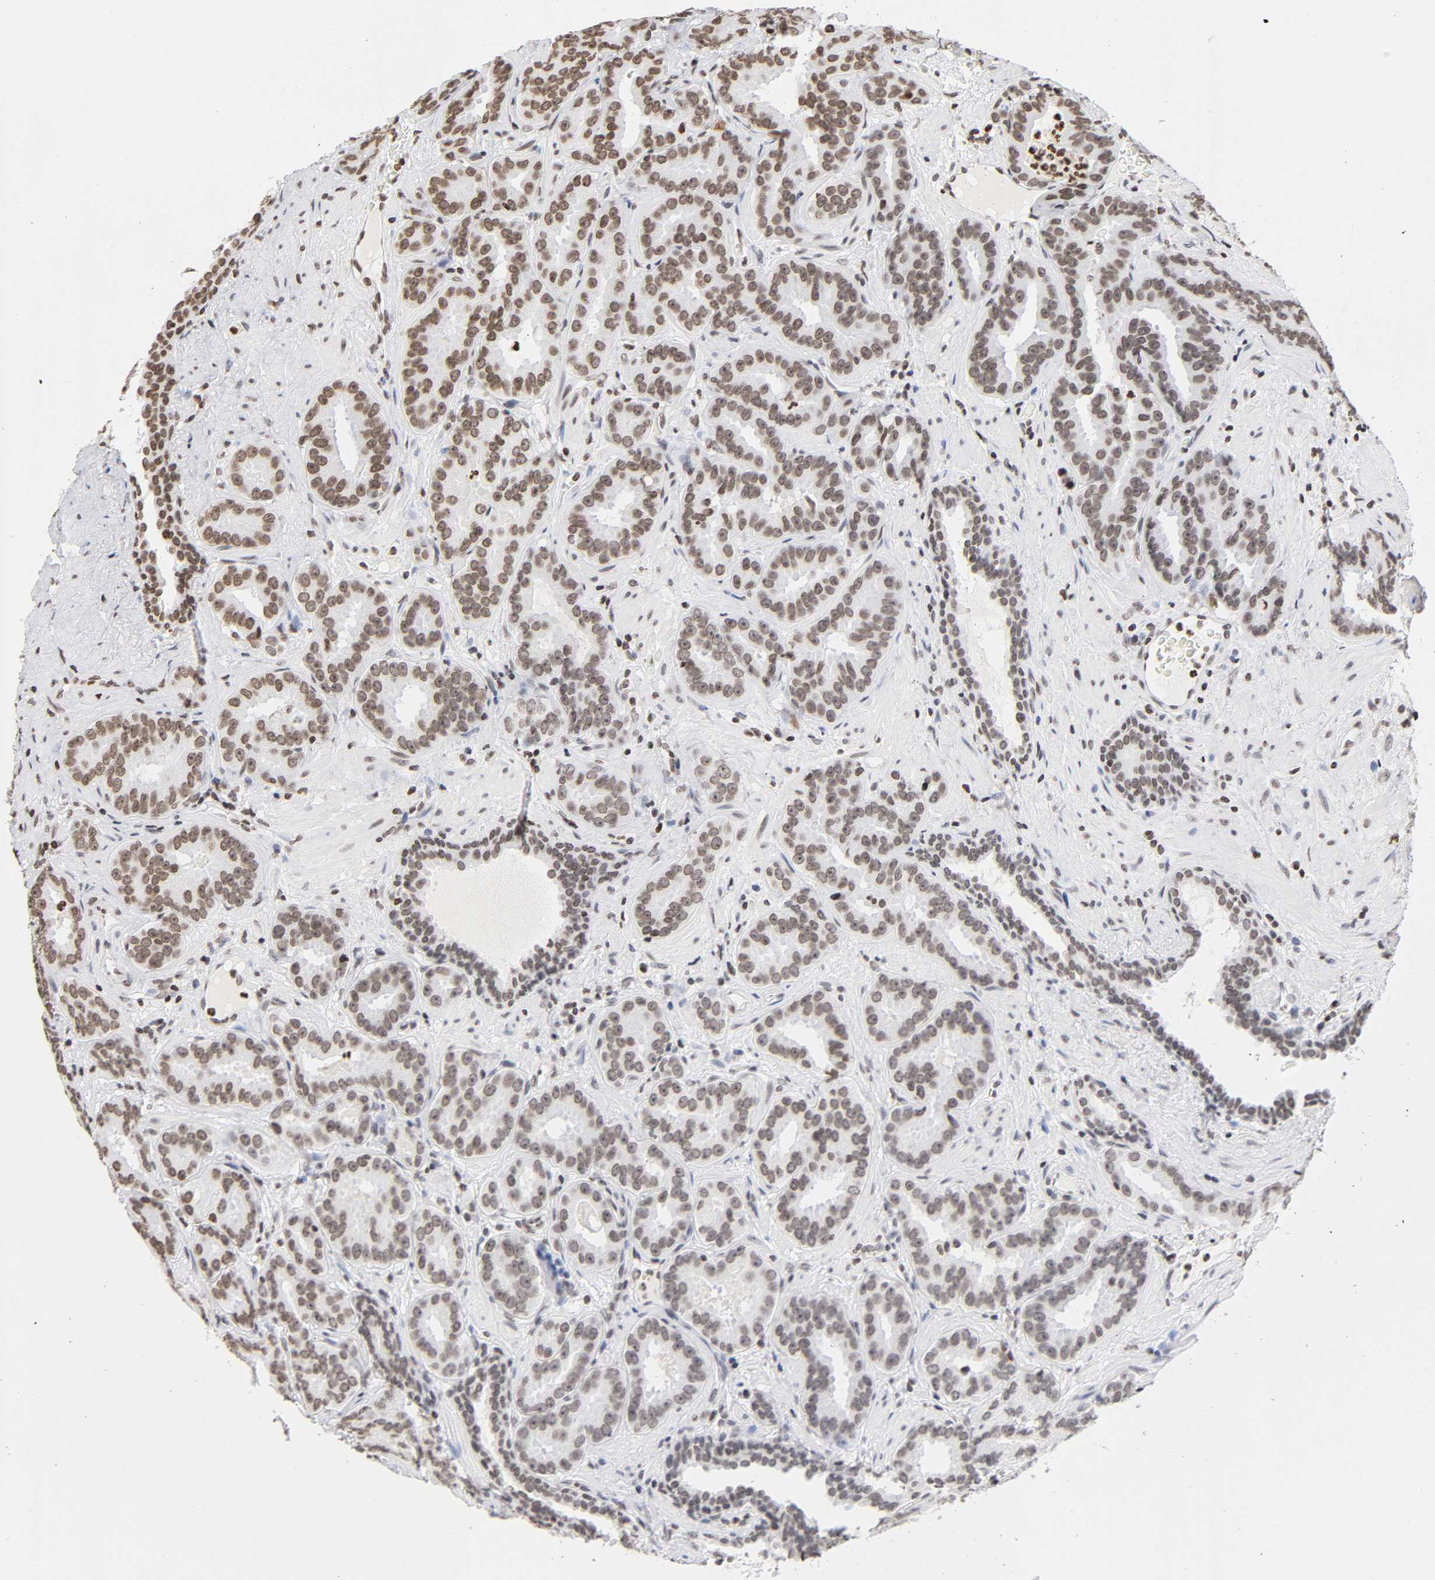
{"staining": {"intensity": "weak", "quantity": "25%-75%", "location": "nuclear"}, "tissue": "prostate cancer", "cell_type": "Tumor cells", "image_type": "cancer", "snomed": [{"axis": "morphology", "description": "Adenocarcinoma, Low grade"}, {"axis": "topography", "description": "Prostate"}], "caption": "This micrograph shows immunohistochemistry staining of human prostate low-grade adenocarcinoma, with low weak nuclear expression in approximately 25%-75% of tumor cells.", "gene": "H2AC12", "patient": {"sex": "male", "age": 59}}